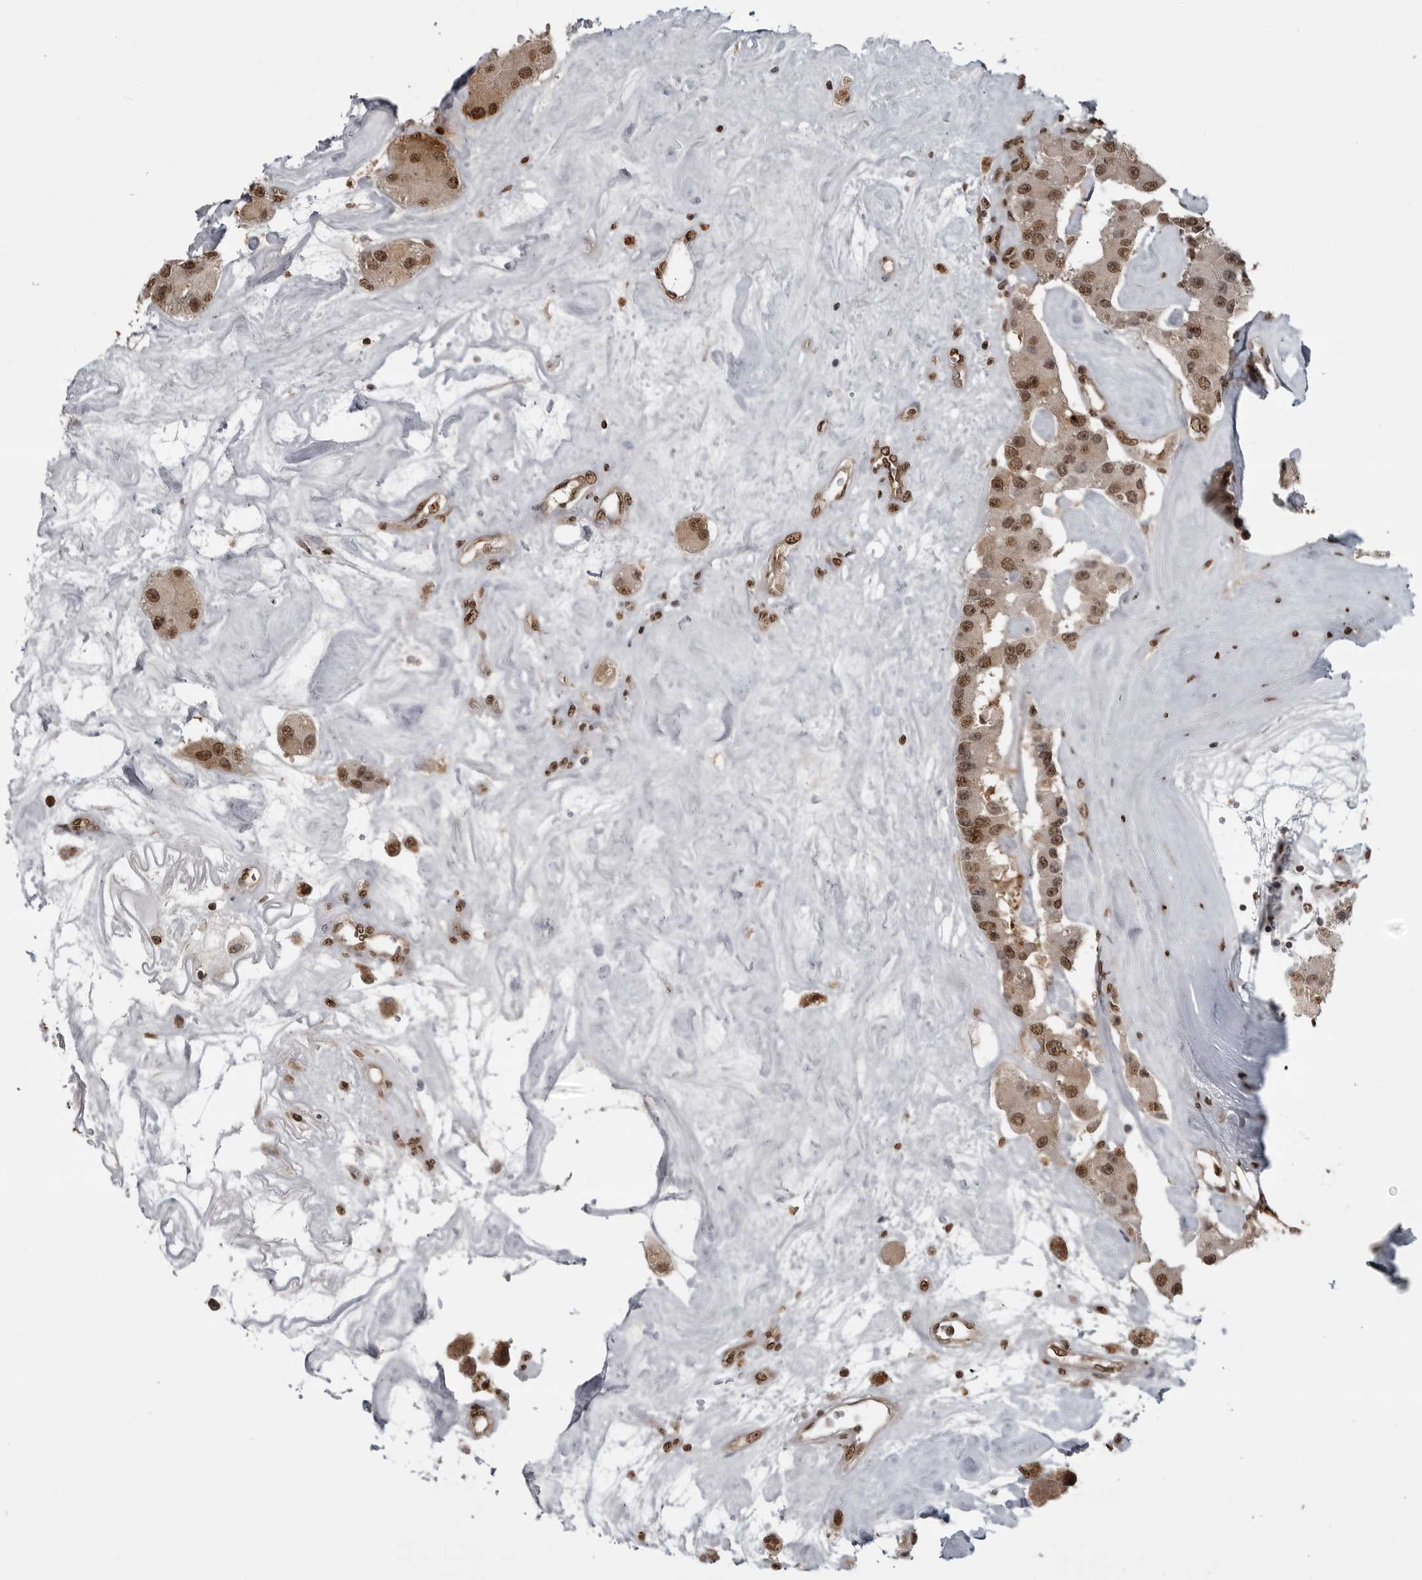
{"staining": {"intensity": "moderate", "quantity": ">75%", "location": "nuclear"}, "tissue": "carcinoid", "cell_type": "Tumor cells", "image_type": "cancer", "snomed": [{"axis": "morphology", "description": "Carcinoid, malignant, NOS"}, {"axis": "topography", "description": "Pancreas"}], "caption": "Malignant carcinoid tissue demonstrates moderate nuclear staining in approximately >75% of tumor cells, visualized by immunohistochemistry.", "gene": "SMAD2", "patient": {"sex": "male", "age": 41}}